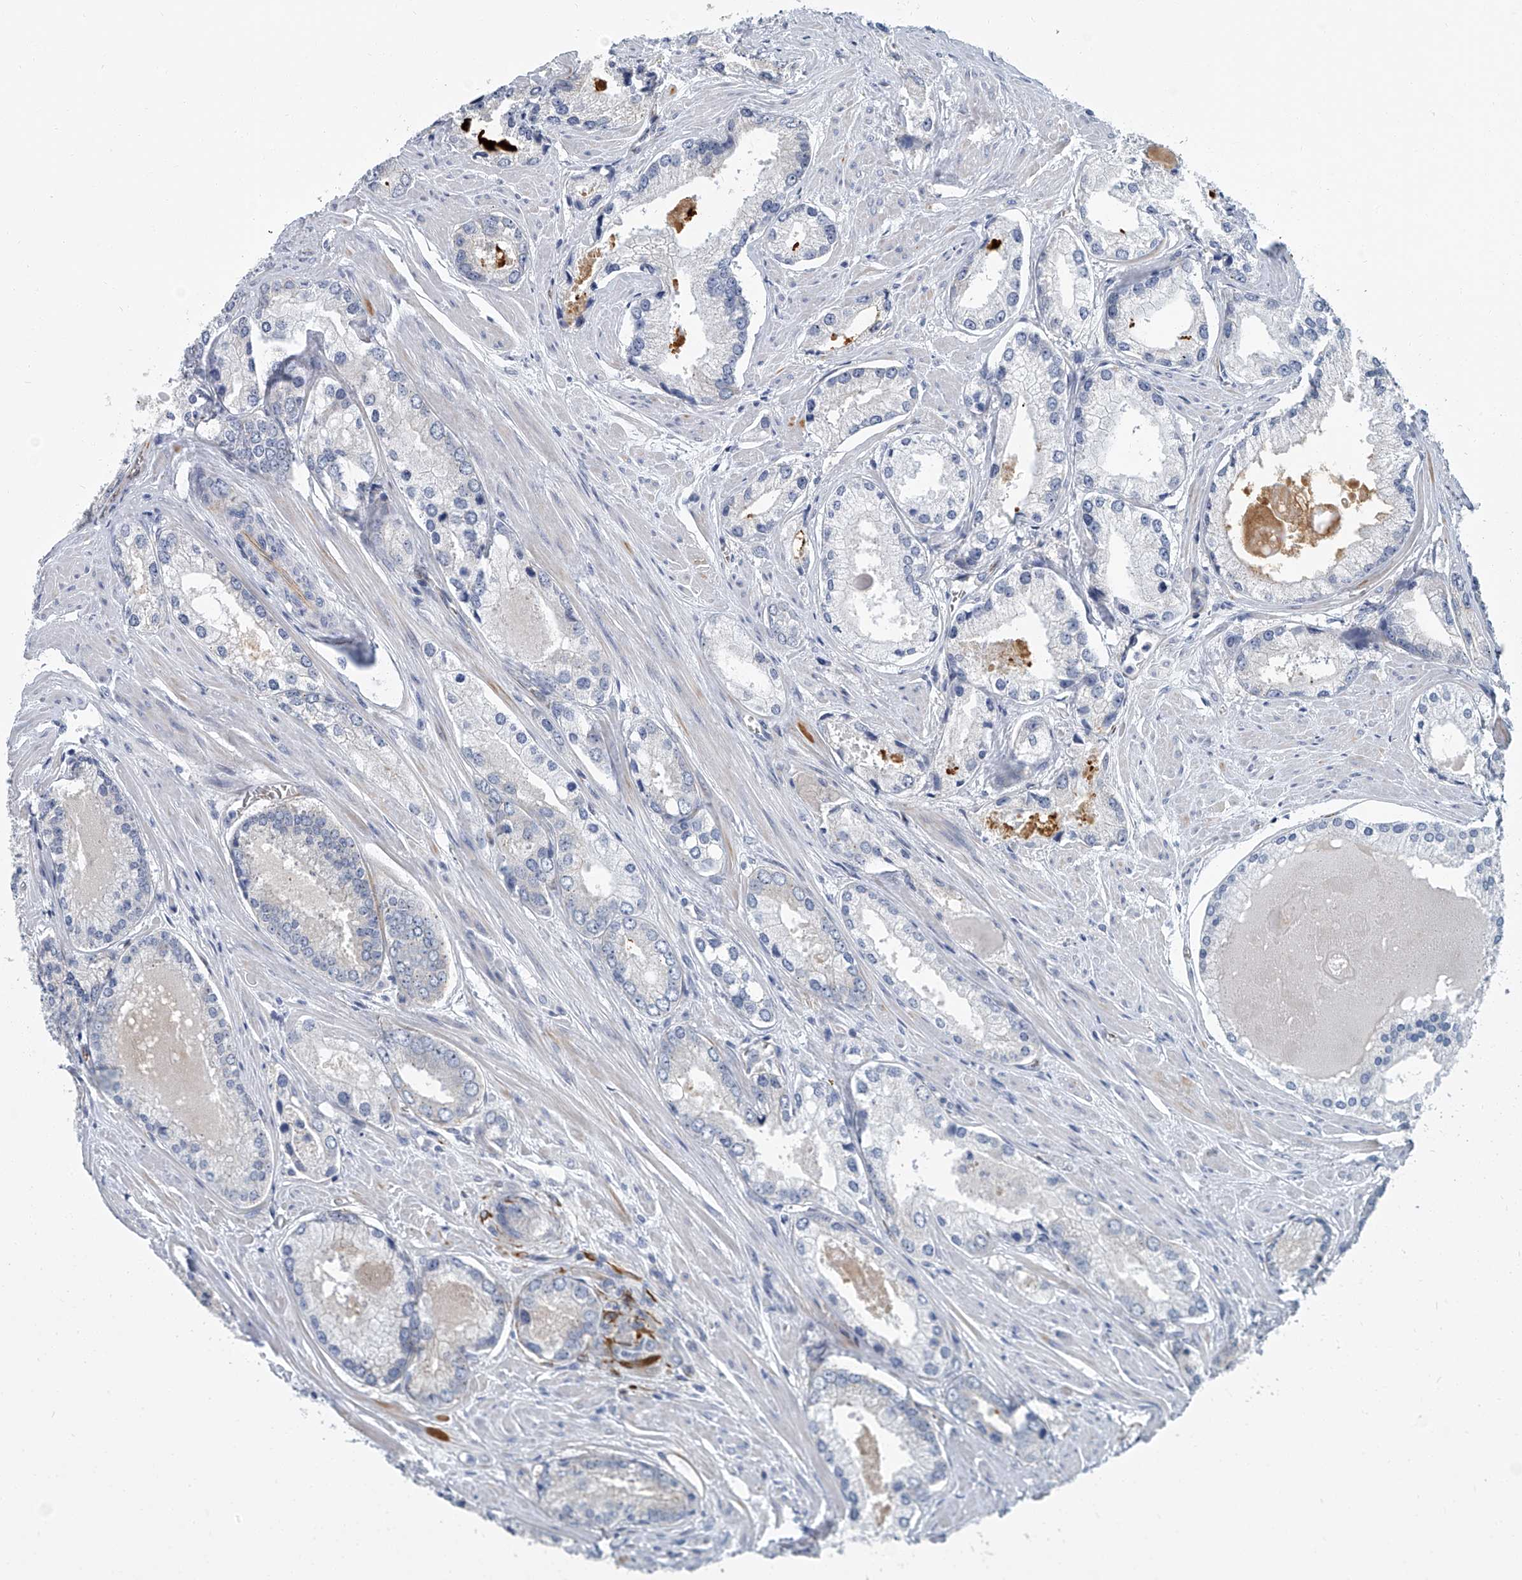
{"staining": {"intensity": "negative", "quantity": "none", "location": "none"}, "tissue": "prostate cancer", "cell_type": "Tumor cells", "image_type": "cancer", "snomed": [{"axis": "morphology", "description": "Adenocarcinoma, Low grade"}, {"axis": "topography", "description": "Prostate"}], "caption": "This is an IHC micrograph of human prostate low-grade adenocarcinoma. There is no positivity in tumor cells.", "gene": "KIRREL1", "patient": {"sex": "male", "age": 54}}